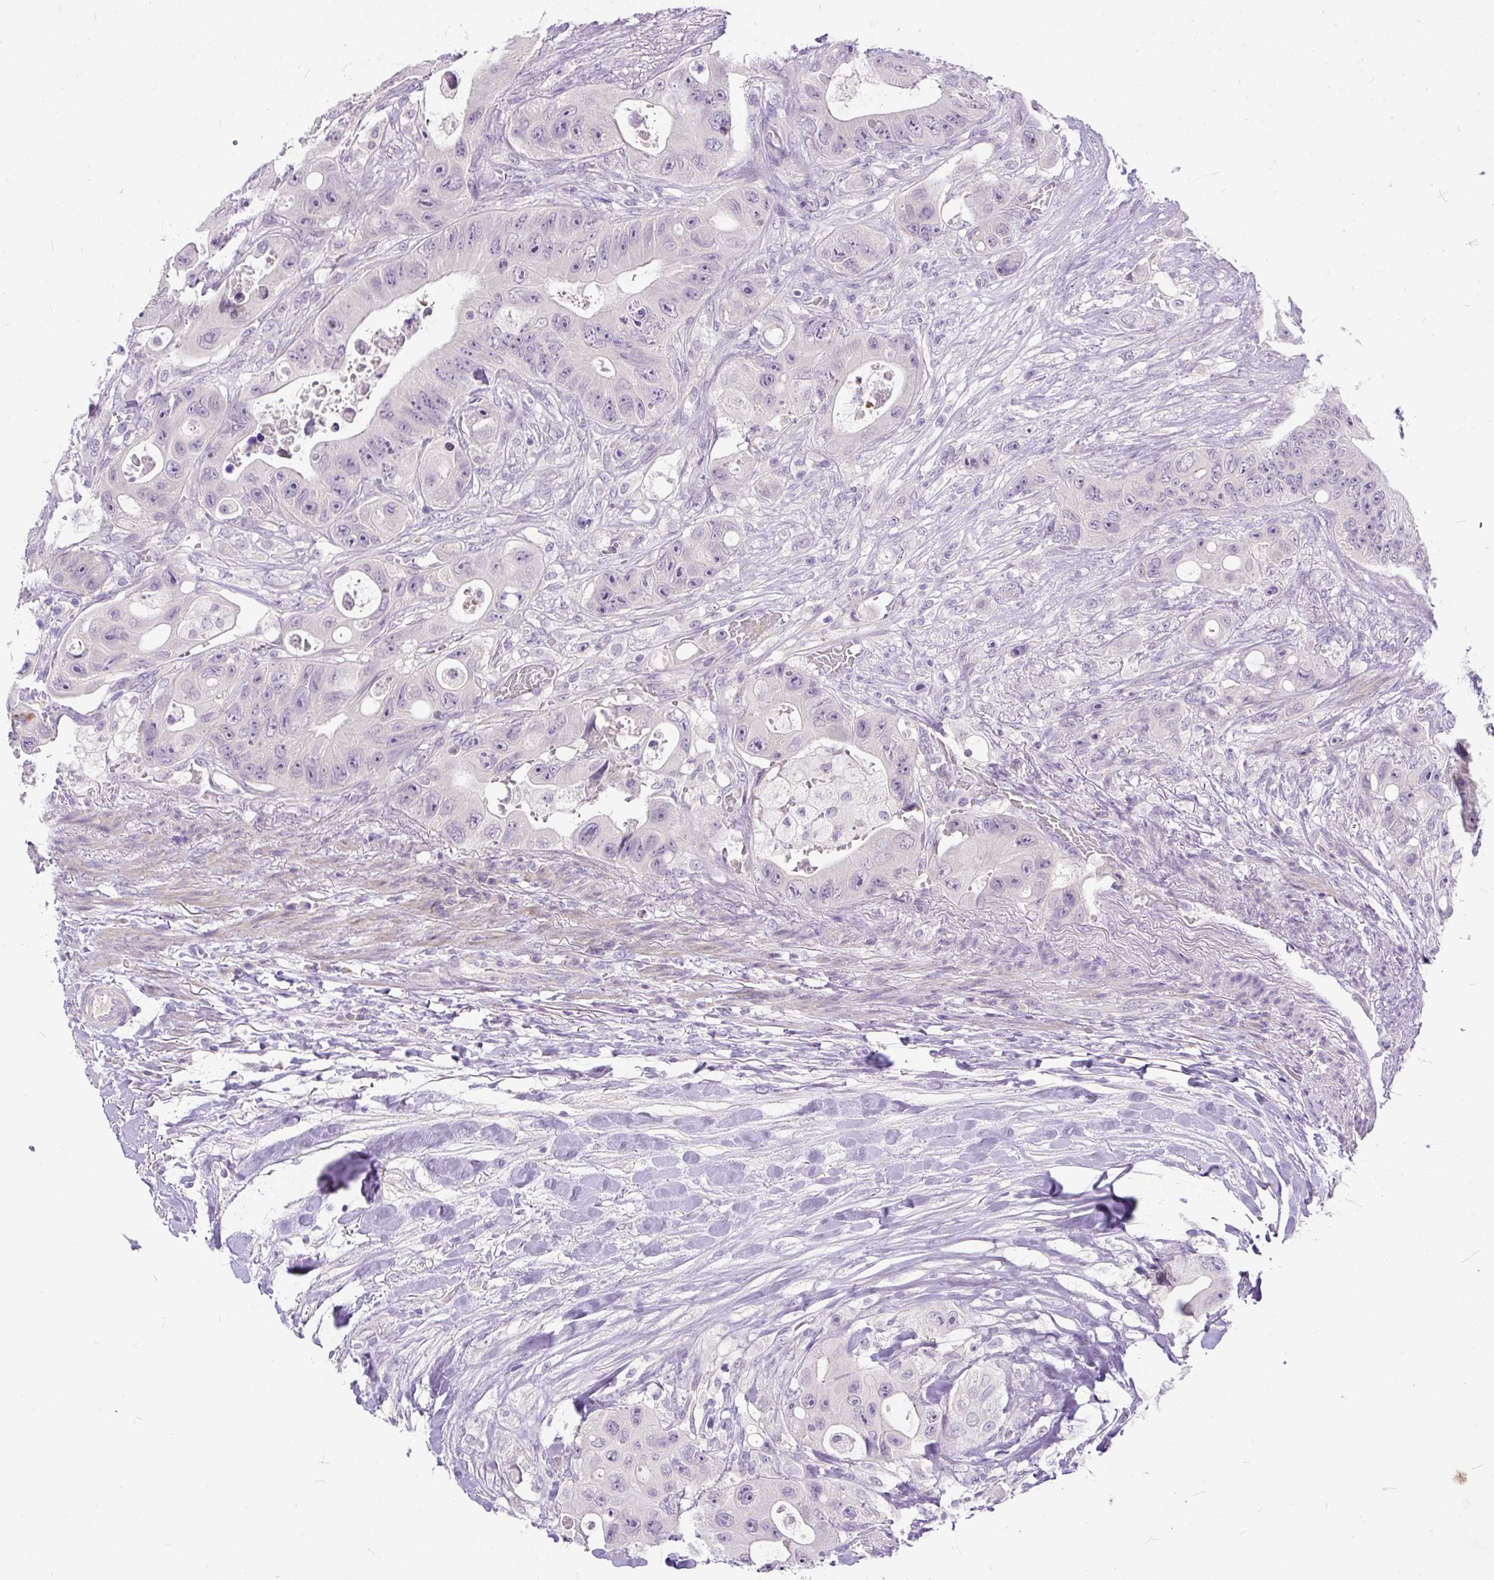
{"staining": {"intensity": "negative", "quantity": "none", "location": "none"}, "tissue": "colorectal cancer", "cell_type": "Tumor cells", "image_type": "cancer", "snomed": [{"axis": "morphology", "description": "Adenocarcinoma, NOS"}, {"axis": "topography", "description": "Colon"}], "caption": "DAB (3,3'-diaminobenzidine) immunohistochemical staining of colorectal cancer (adenocarcinoma) demonstrates no significant expression in tumor cells.", "gene": "KRTAP20-3", "patient": {"sex": "female", "age": 46}}